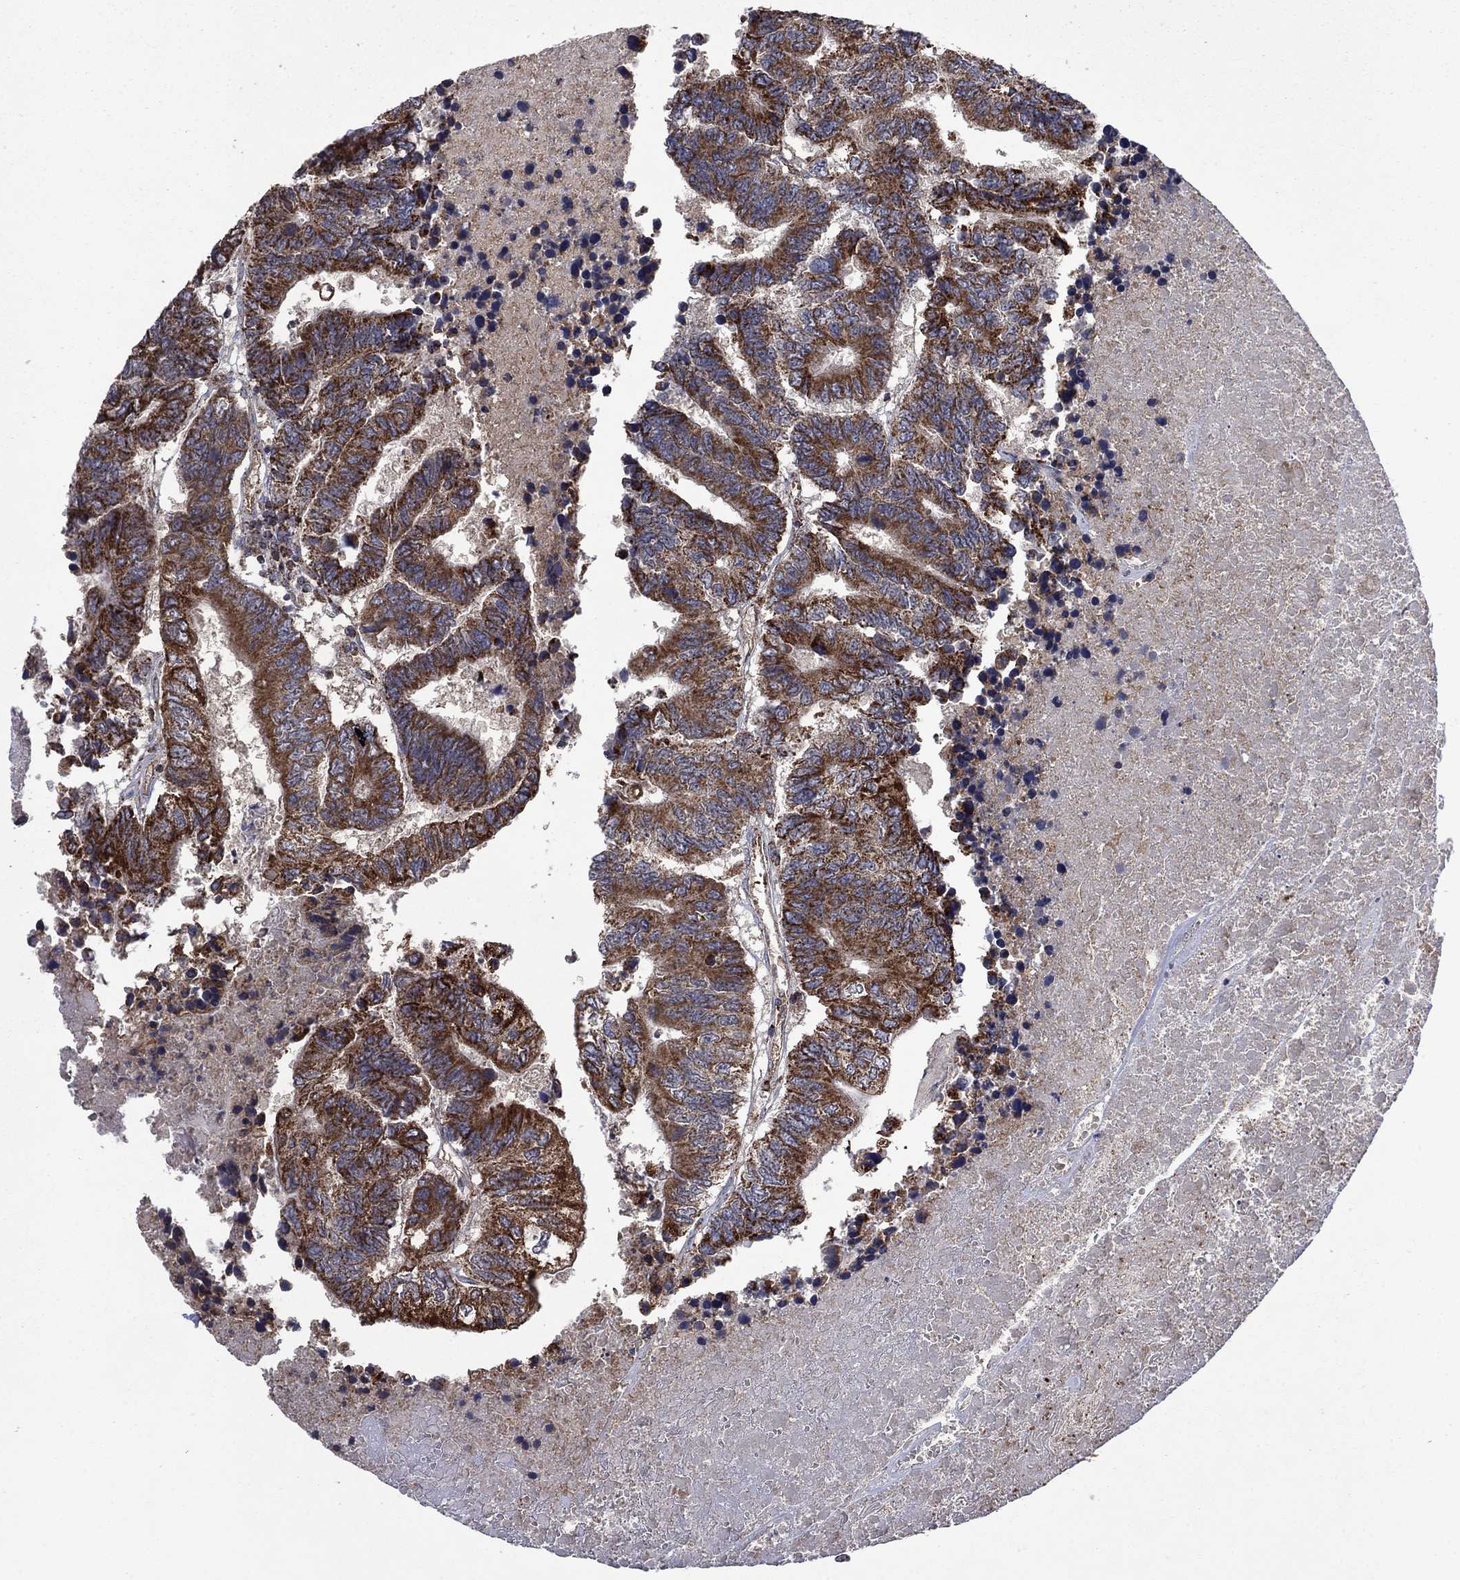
{"staining": {"intensity": "strong", "quantity": "25%-75%", "location": "cytoplasmic/membranous"}, "tissue": "colorectal cancer", "cell_type": "Tumor cells", "image_type": "cancer", "snomed": [{"axis": "morphology", "description": "Adenocarcinoma, NOS"}, {"axis": "topography", "description": "Colon"}], "caption": "High-power microscopy captured an immunohistochemistry image of colorectal cancer (adenocarcinoma), revealing strong cytoplasmic/membranous staining in about 25%-75% of tumor cells.", "gene": "DPH1", "patient": {"sex": "female", "age": 48}}